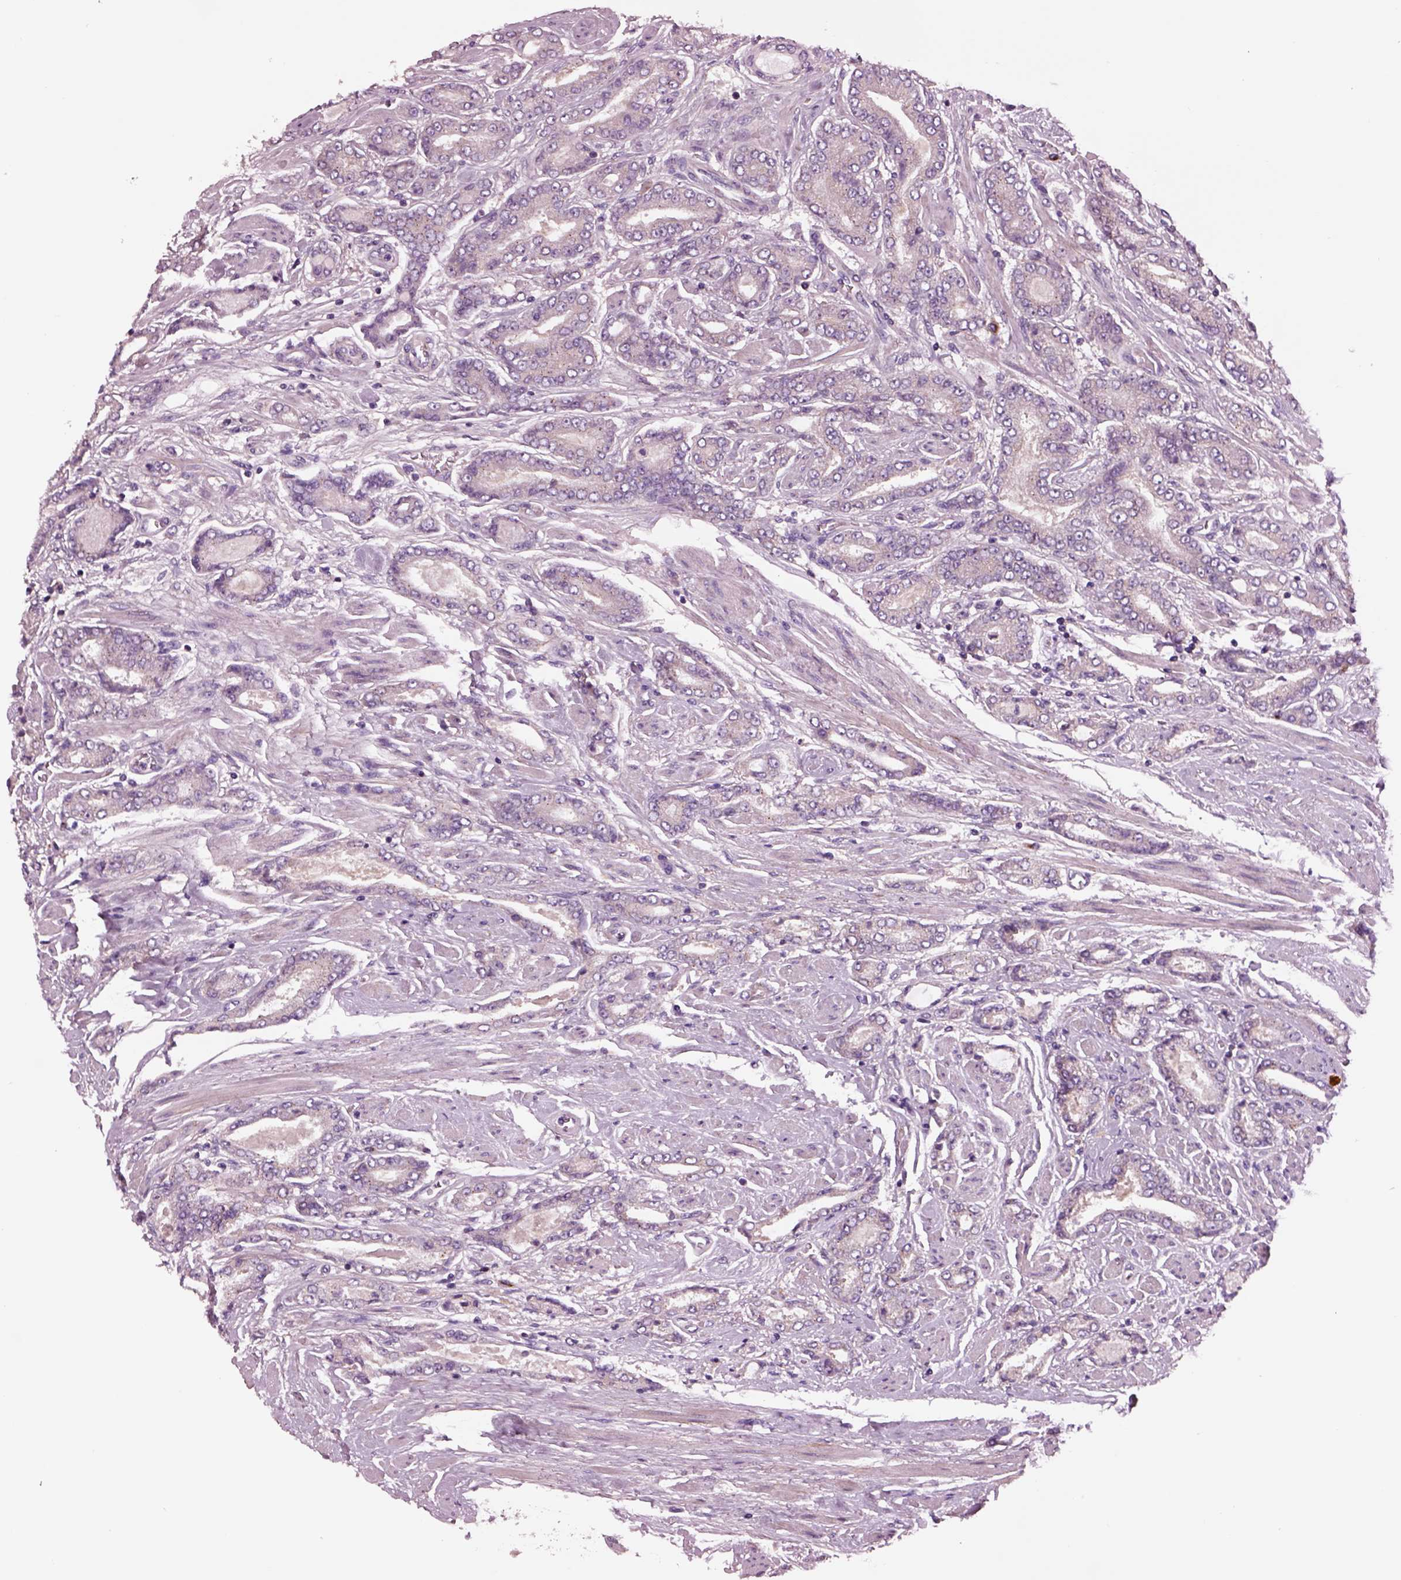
{"staining": {"intensity": "negative", "quantity": "none", "location": "none"}, "tissue": "prostate cancer", "cell_type": "Tumor cells", "image_type": "cancer", "snomed": [{"axis": "morphology", "description": "Adenocarcinoma, NOS"}, {"axis": "topography", "description": "Prostate"}], "caption": "Immunohistochemical staining of prostate cancer (adenocarcinoma) demonstrates no significant expression in tumor cells.", "gene": "SEC23A", "patient": {"sex": "male", "age": 64}}